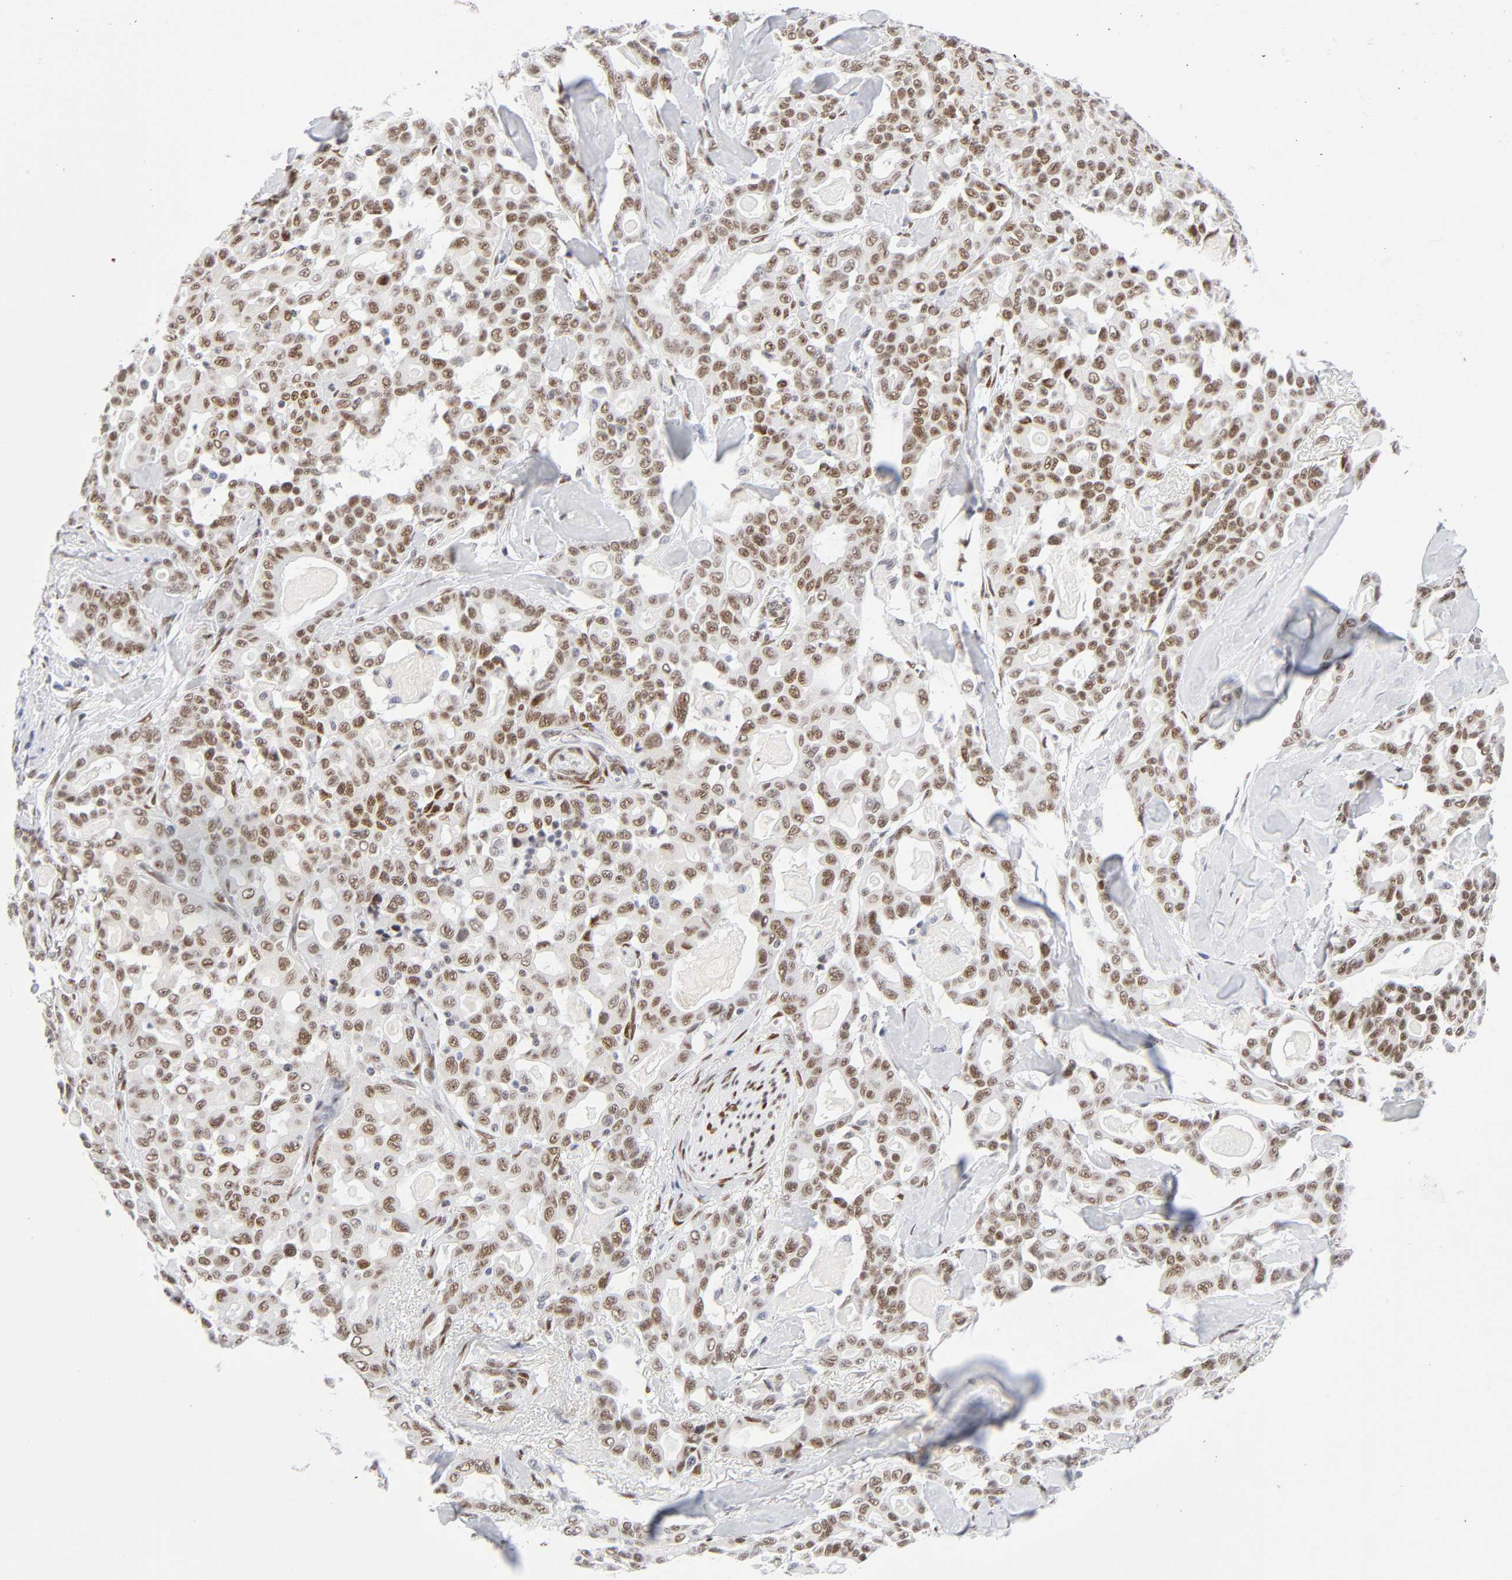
{"staining": {"intensity": "weak", "quantity": ">75%", "location": "nuclear"}, "tissue": "pancreatic cancer", "cell_type": "Tumor cells", "image_type": "cancer", "snomed": [{"axis": "morphology", "description": "Adenocarcinoma, NOS"}, {"axis": "topography", "description": "Pancreas"}], "caption": "High-magnification brightfield microscopy of pancreatic adenocarcinoma stained with DAB (3,3'-diaminobenzidine) (brown) and counterstained with hematoxylin (blue). tumor cells exhibit weak nuclear positivity is present in about>75% of cells.", "gene": "NFIC", "patient": {"sex": "male", "age": 63}}